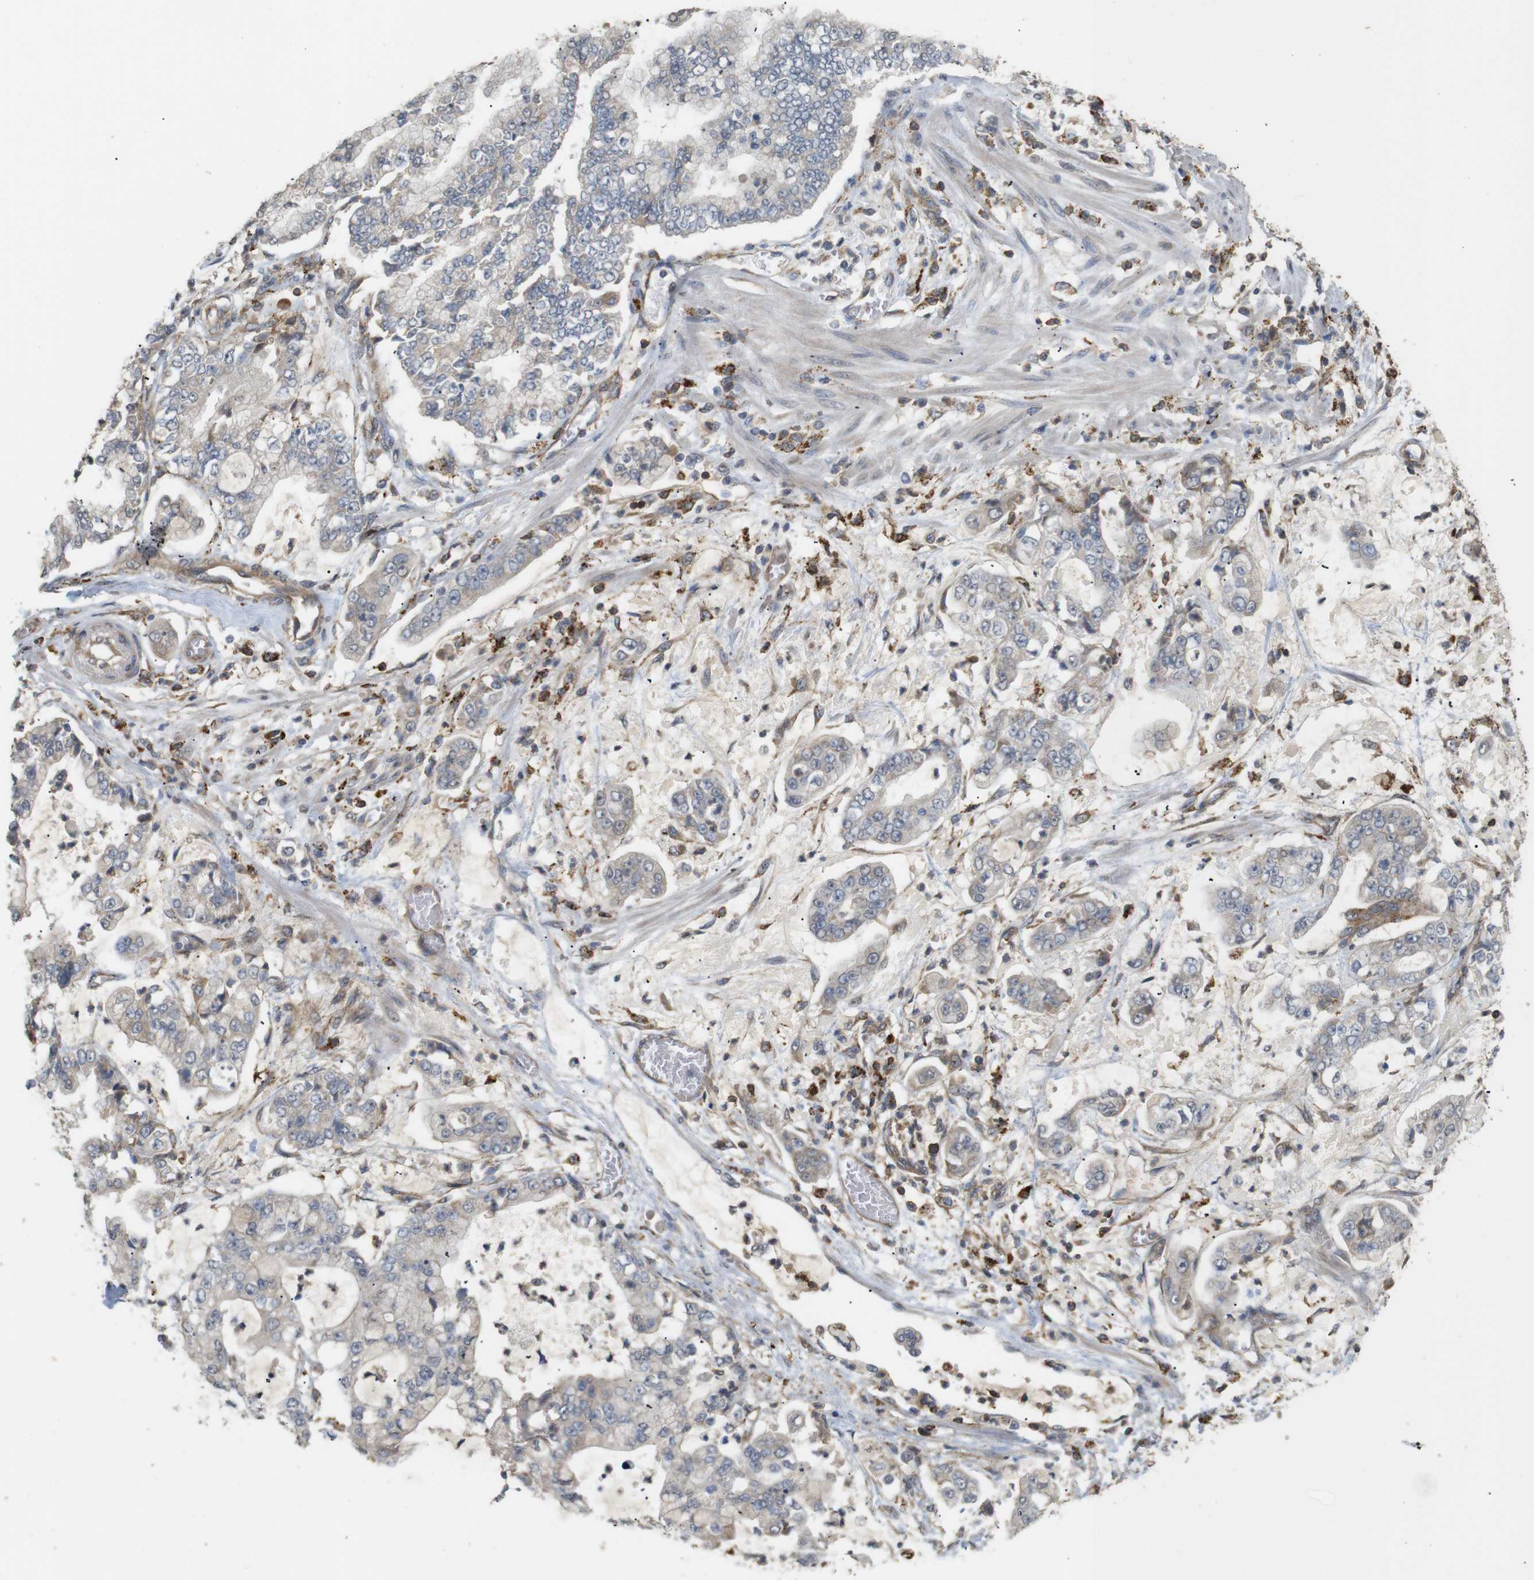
{"staining": {"intensity": "weak", "quantity": "25%-75%", "location": "cytoplasmic/membranous"}, "tissue": "stomach cancer", "cell_type": "Tumor cells", "image_type": "cancer", "snomed": [{"axis": "morphology", "description": "Adenocarcinoma, NOS"}, {"axis": "topography", "description": "Stomach"}], "caption": "High-magnification brightfield microscopy of stomach cancer (adenocarcinoma) stained with DAB (brown) and counterstained with hematoxylin (blue). tumor cells exhibit weak cytoplasmic/membranous expression is seen in approximately25%-75% of cells.", "gene": "KSR1", "patient": {"sex": "male", "age": 76}}